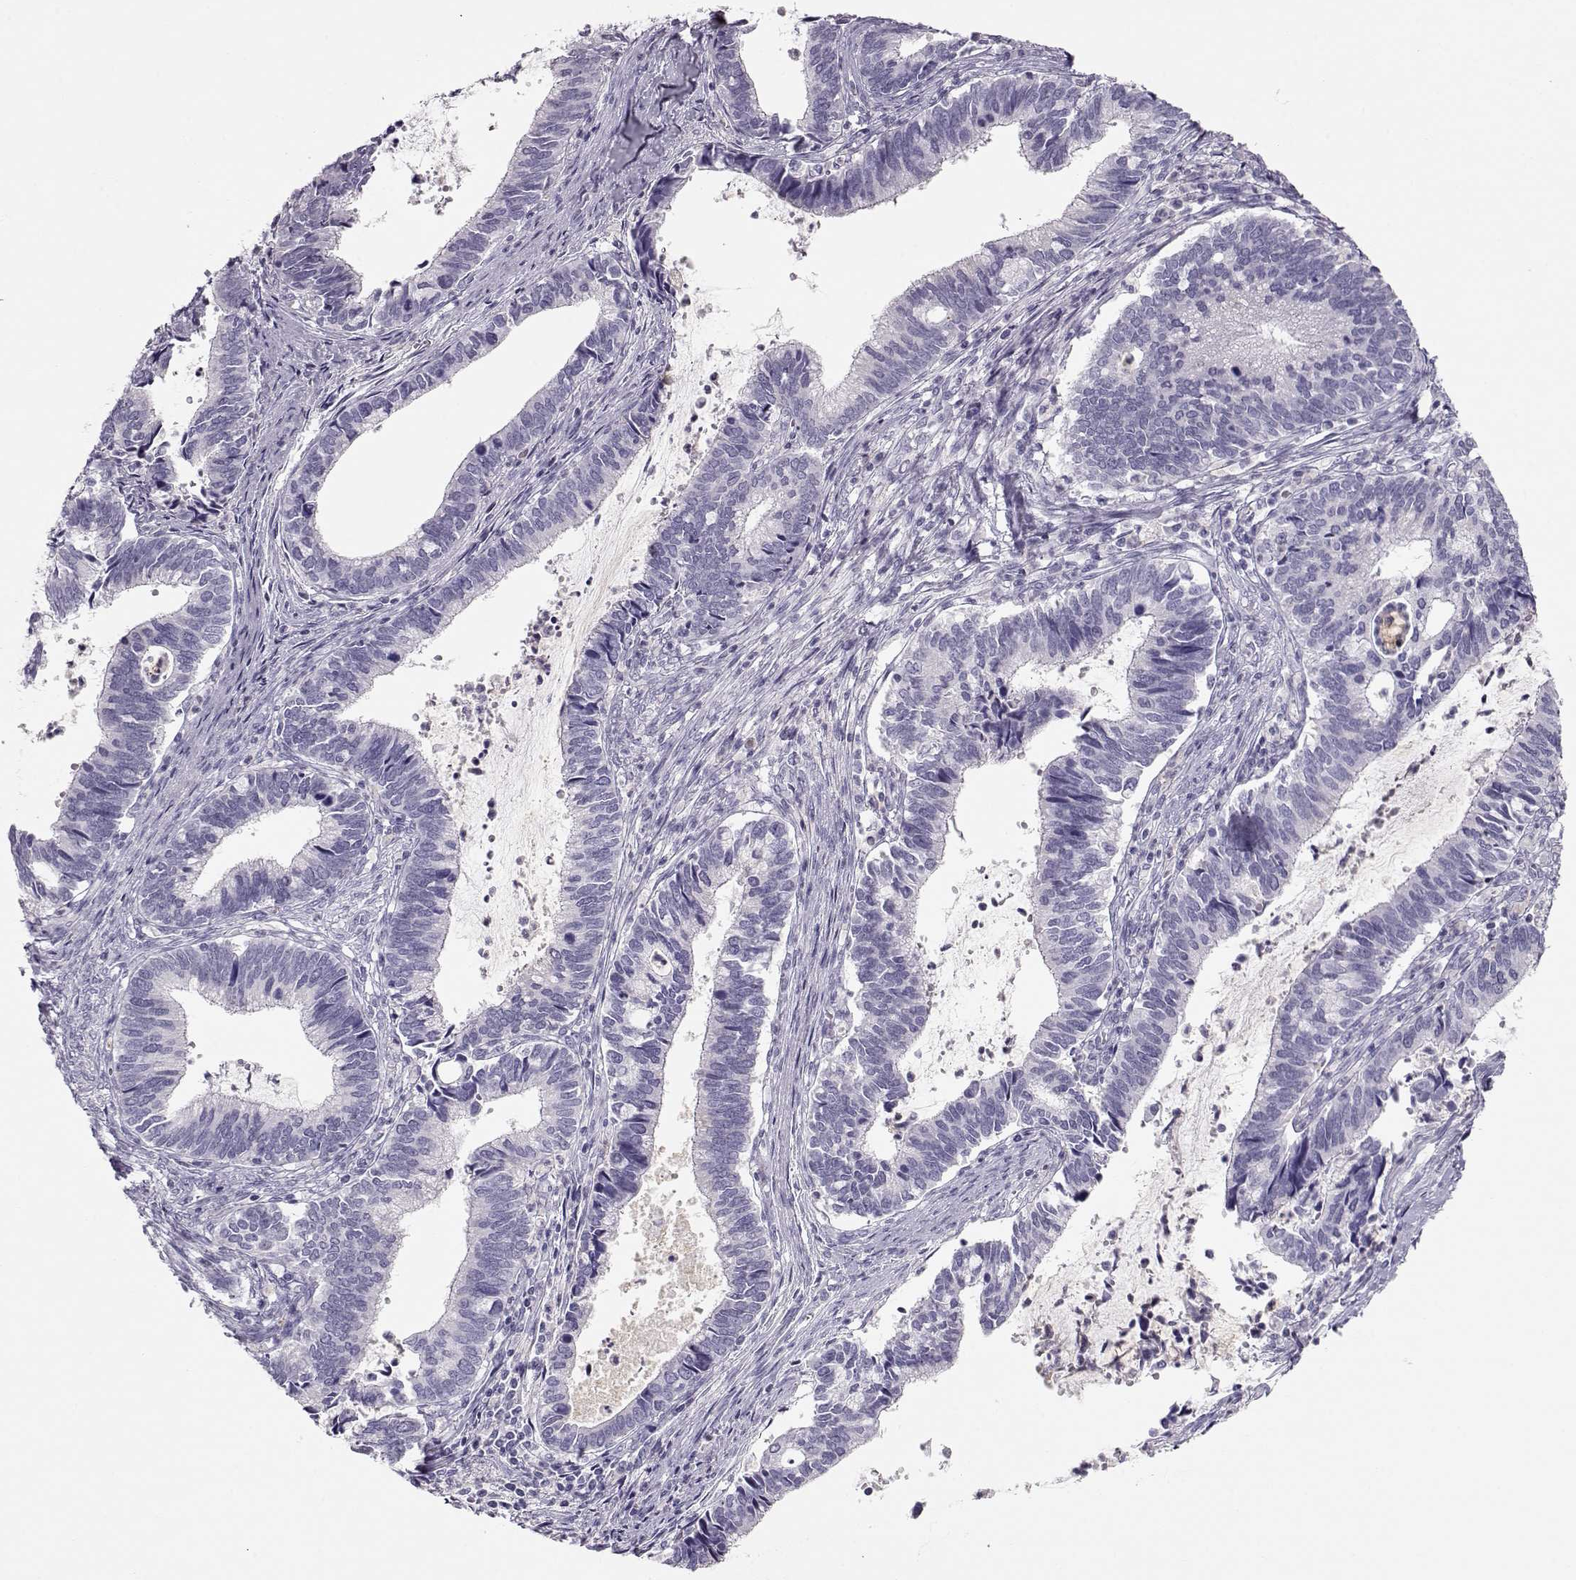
{"staining": {"intensity": "negative", "quantity": "none", "location": "none"}, "tissue": "cervical cancer", "cell_type": "Tumor cells", "image_type": "cancer", "snomed": [{"axis": "morphology", "description": "Adenocarcinoma, NOS"}, {"axis": "topography", "description": "Cervix"}], "caption": "Image shows no protein positivity in tumor cells of cervical cancer (adenocarcinoma) tissue. (DAB immunohistochemistry, high magnification).", "gene": "MIP", "patient": {"sex": "female", "age": 42}}